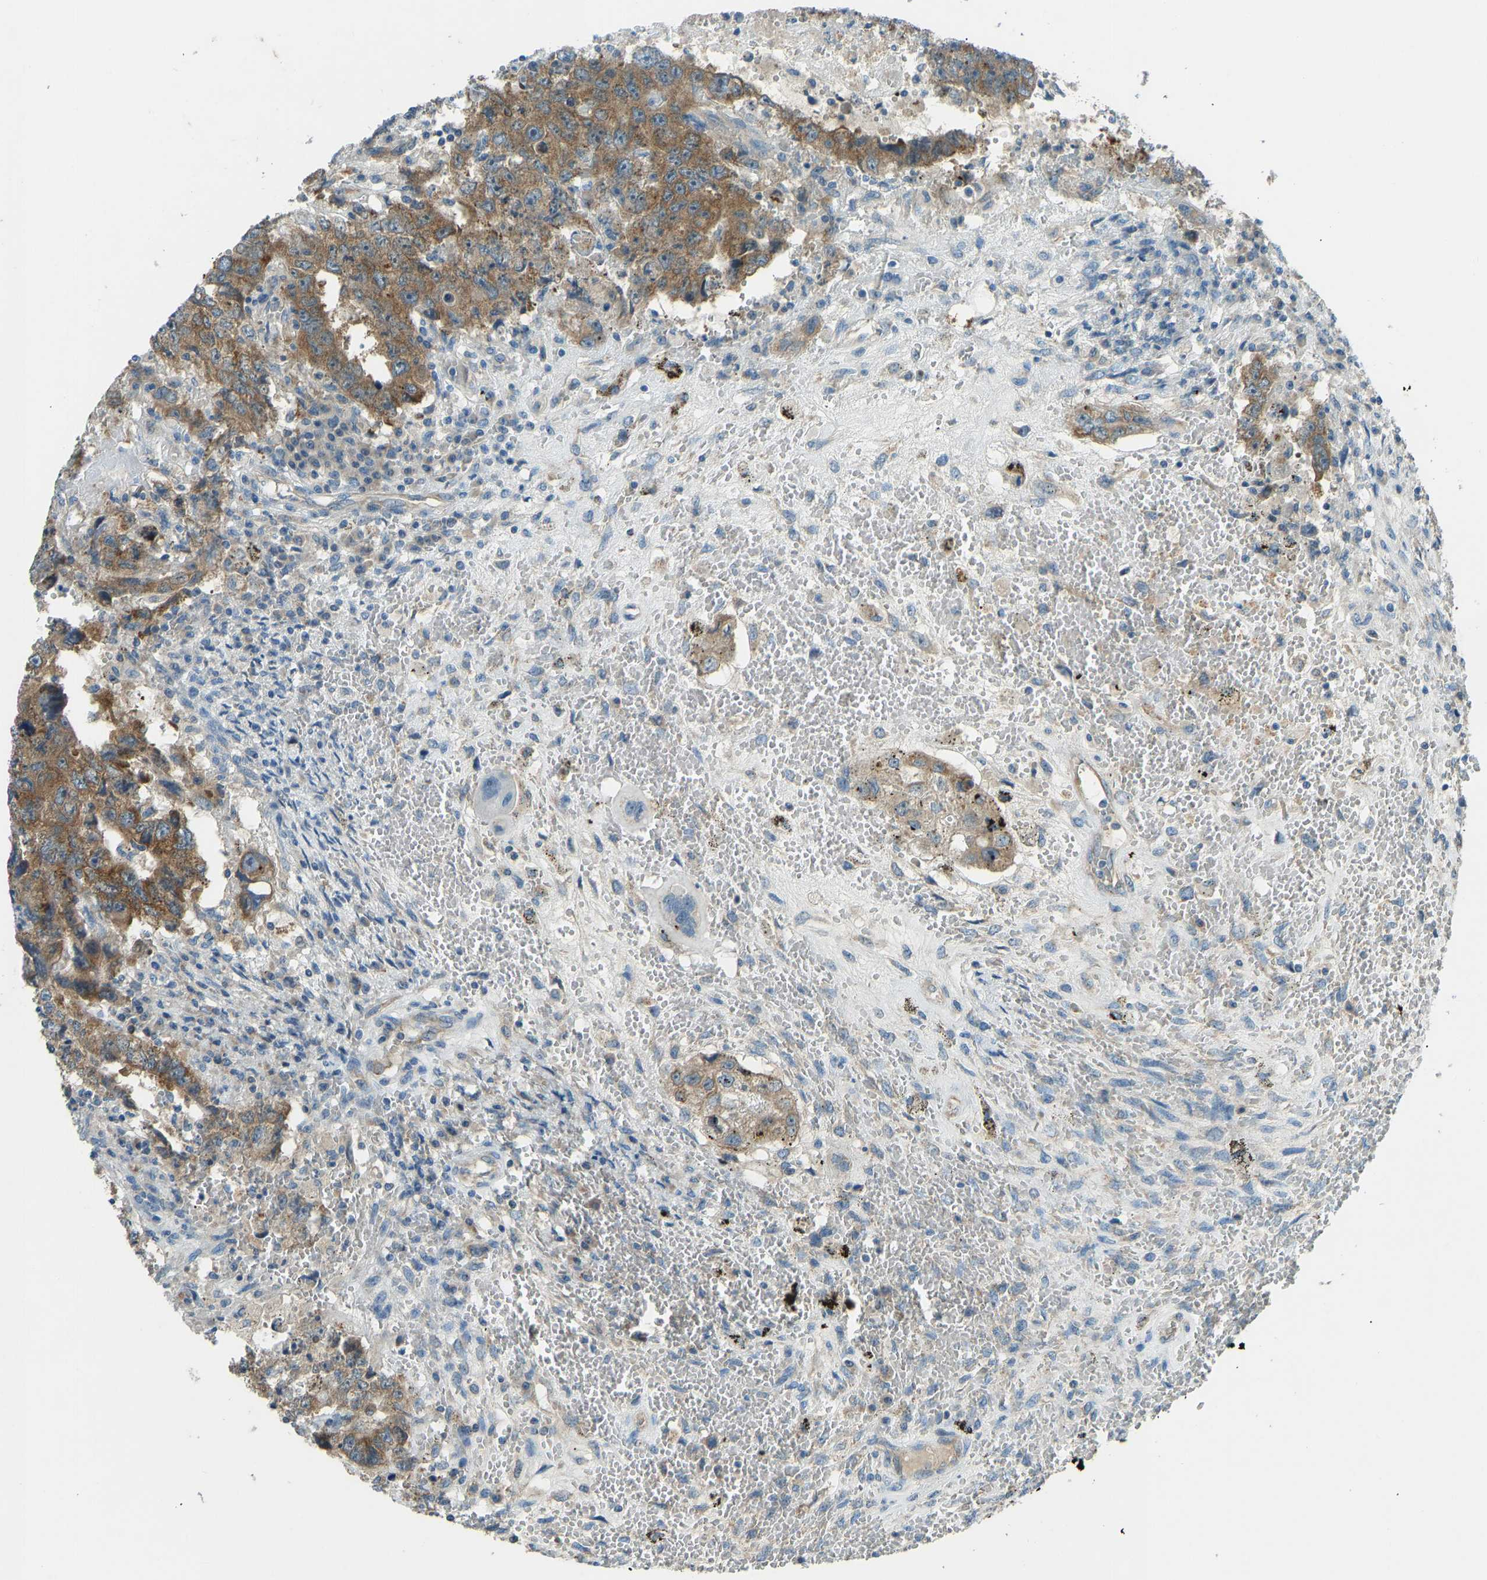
{"staining": {"intensity": "moderate", "quantity": ">75%", "location": "cytoplasmic/membranous"}, "tissue": "testis cancer", "cell_type": "Tumor cells", "image_type": "cancer", "snomed": [{"axis": "morphology", "description": "Carcinoma, Embryonal, NOS"}, {"axis": "topography", "description": "Testis"}], "caption": "Testis embryonal carcinoma stained with DAB (3,3'-diaminobenzidine) IHC demonstrates medium levels of moderate cytoplasmic/membranous staining in approximately >75% of tumor cells. Nuclei are stained in blue.", "gene": "STAU2", "patient": {"sex": "male", "age": 26}}